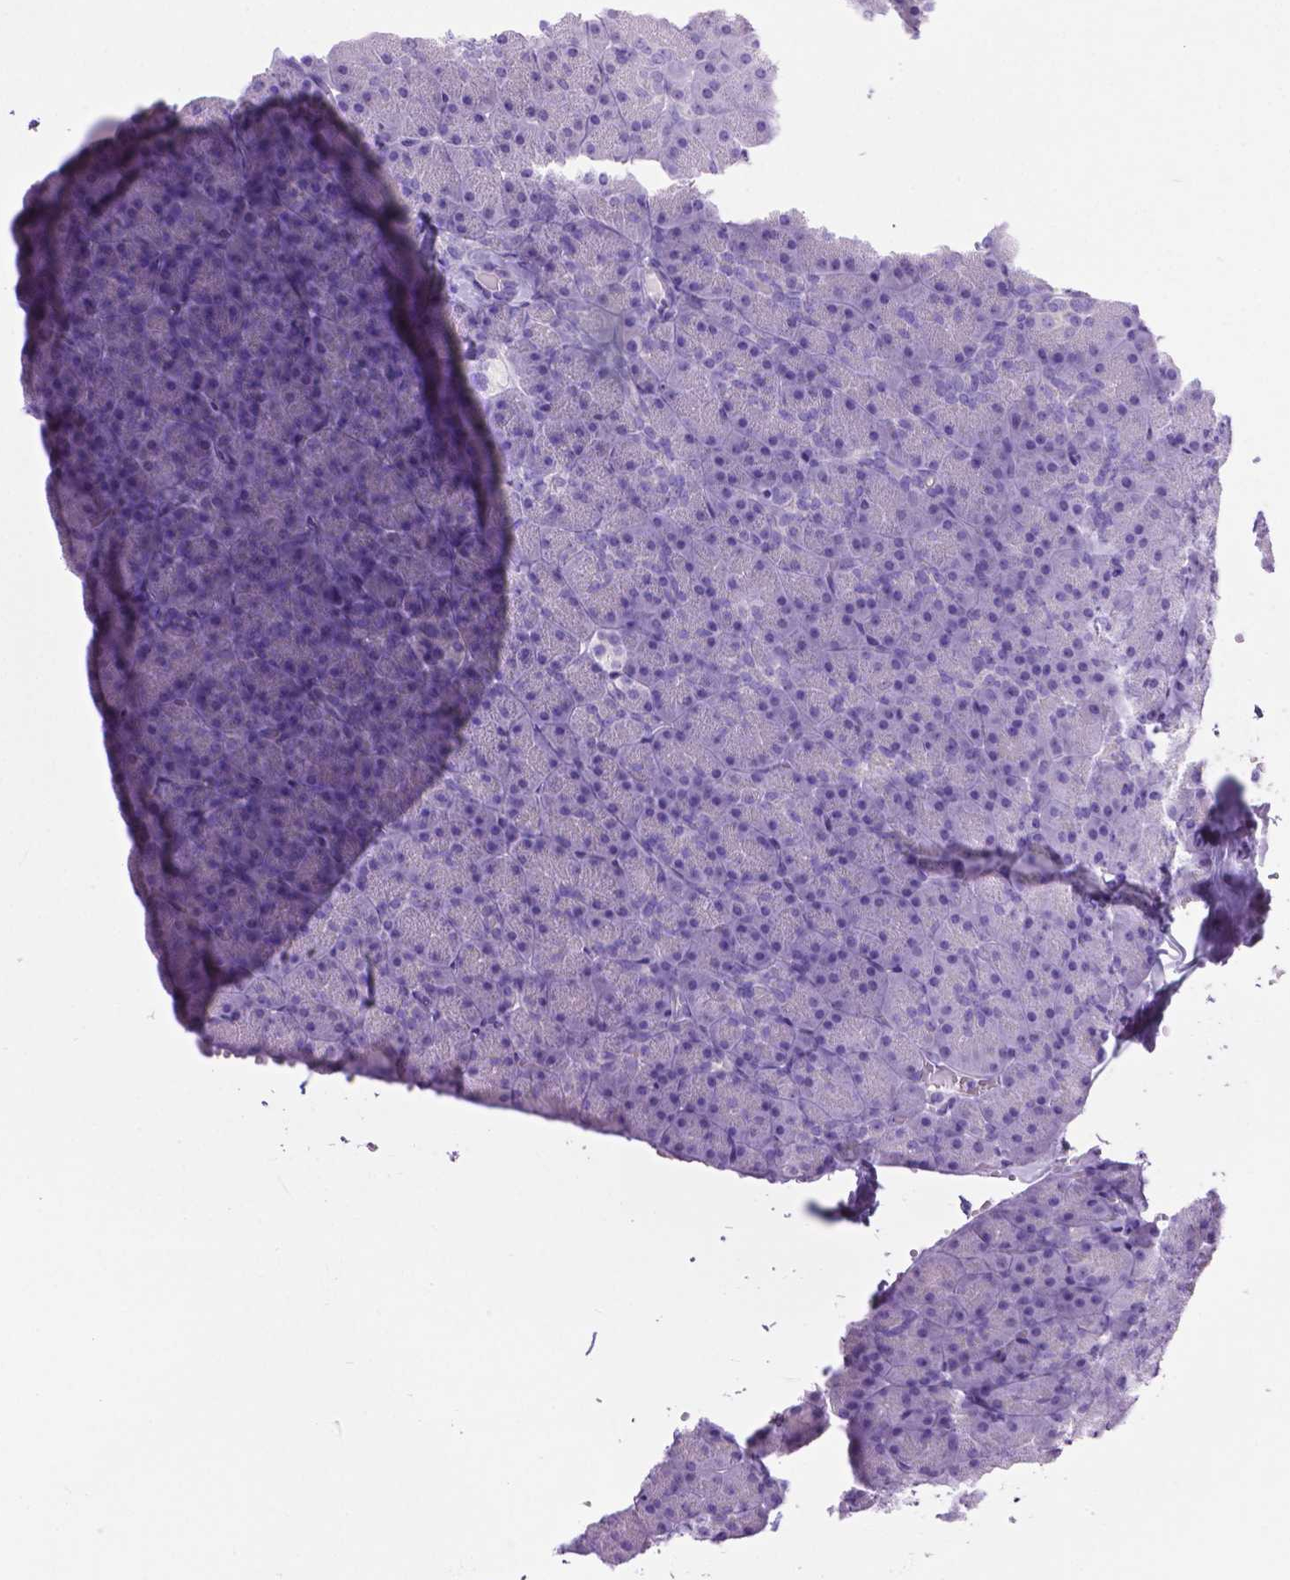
{"staining": {"intensity": "negative", "quantity": "none", "location": "none"}, "tissue": "carcinoid", "cell_type": "Tumor cells", "image_type": "cancer", "snomed": [{"axis": "morphology", "description": "Normal tissue, NOS"}, {"axis": "morphology", "description": "Carcinoid, malignant, NOS"}, {"axis": "topography", "description": "Pancreas"}], "caption": "An IHC histopathology image of carcinoid (malignant) is shown. There is no staining in tumor cells of carcinoid (malignant). The staining is performed using DAB brown chromogen with nuclei counter-stained in using hematoxylin.", "gene": "LELP1", "patient": {"sex": "male", "age": 36}}